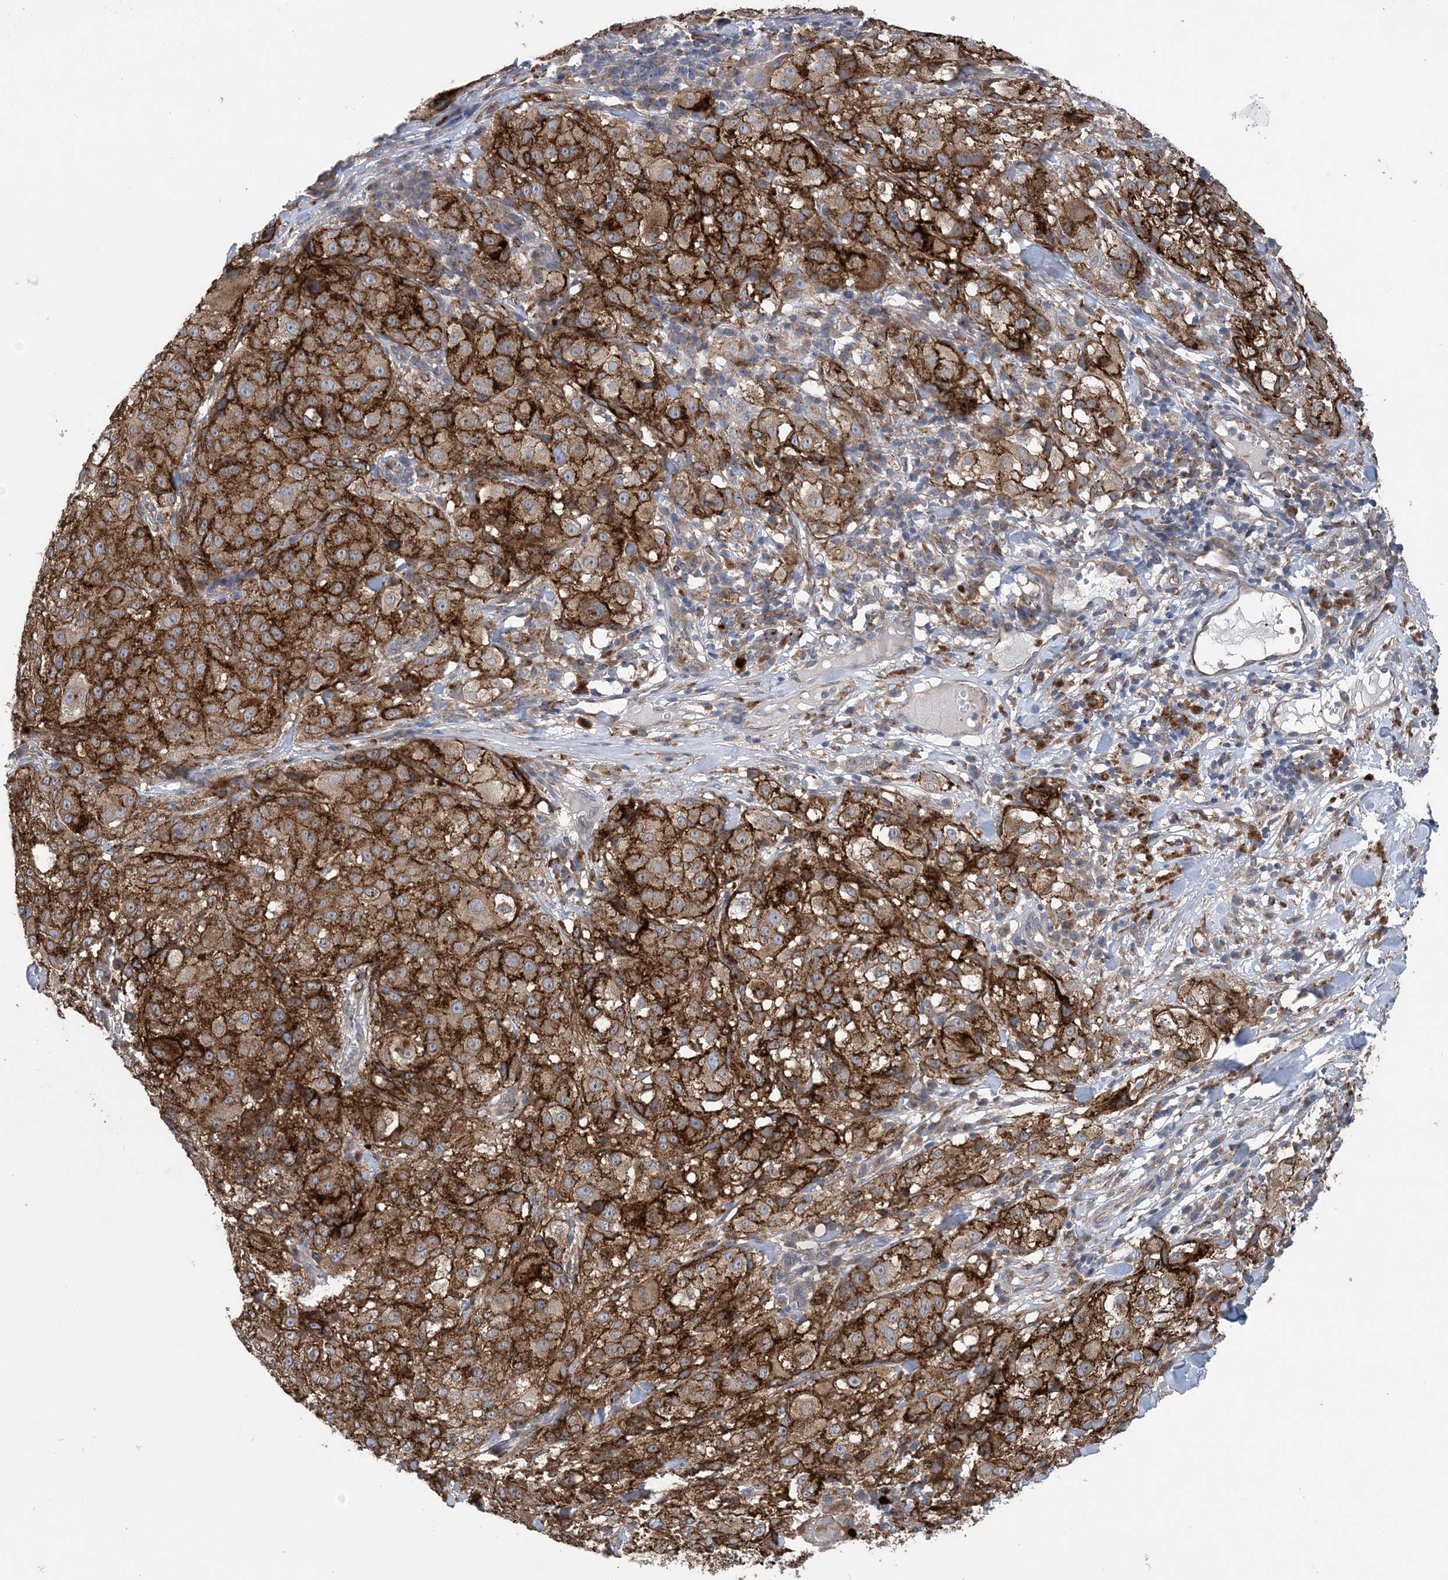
{"staining": {"intensity": "strong", "quantity": ">75%", "location": "cytoplasmic/membranous"}, "tissue": "melanoma", "cell_type": "Tumor cells", "image_type": "cancer", "snomed": [{"axis": "morphology", "description": "Necrosis, NOS"}, {"axis": "morphology", "description": "Malignant melanoma, NOS"}, {"axis": "topography", "description": "Skin"}], "caption": "Brown immunohistochemical staining in human melanoma reveals strong cytoplasmic/membranous expression in about >75% of tumor cells.", "gene": "PTTG1IP", "patient": {"sex": "female", "age": 87}}